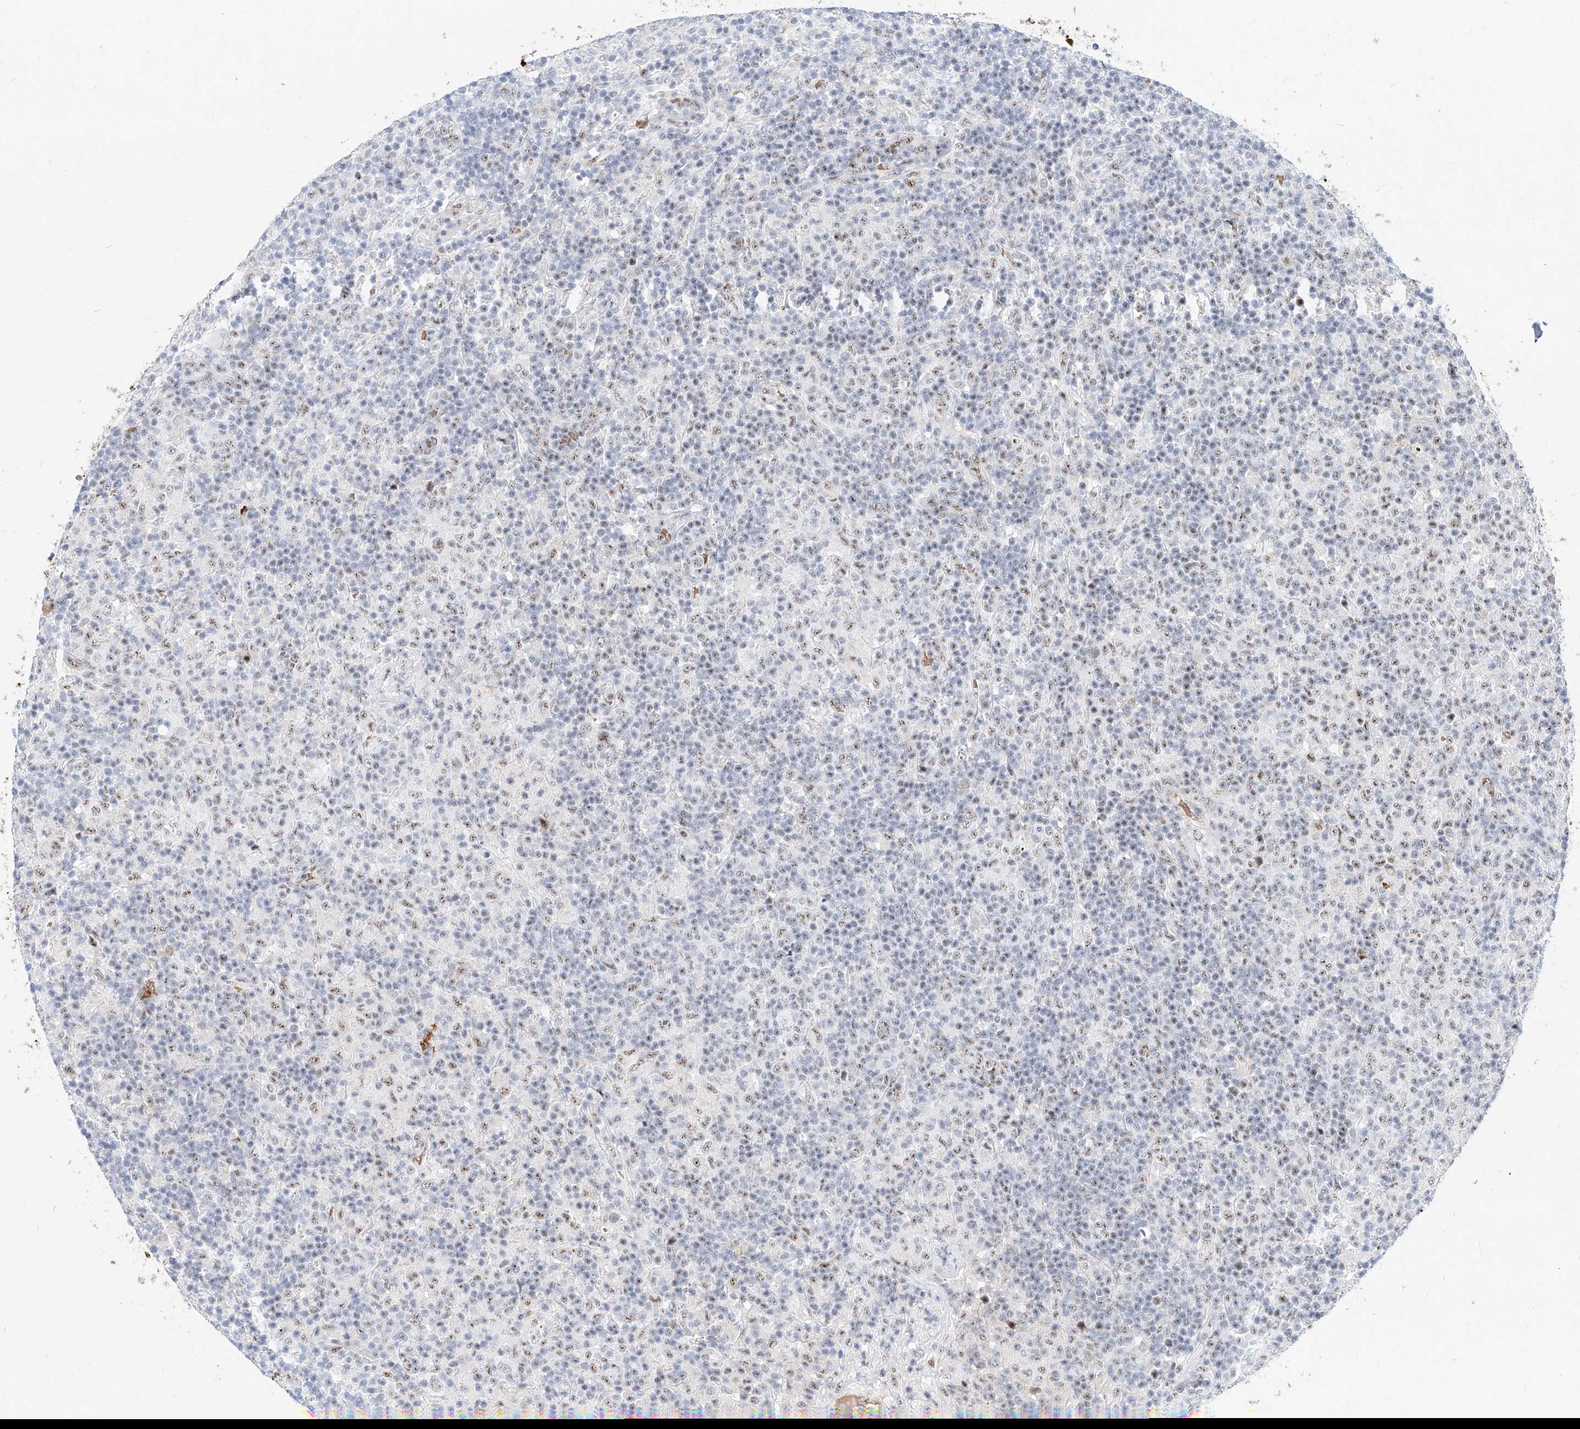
{"staining": {"intensity": "weak", "quantity": ">75%", "location": "nuclear"}, "tissue": "lymphoma", "cell_type": "Tumor cells", "image_type": "cancer", "snomed": [{"axis": "morphology", "description": "Hodgkin's disease, NOS"}, {"axis": "topography", "description": "Lymph node"}], "caption": "A brown stain highlights weak nuclear positivity of a protein in Hodgkin's disease tumor cells.", "gene": "ZFP42", "patient": {"sex": "male", "age": 70}}